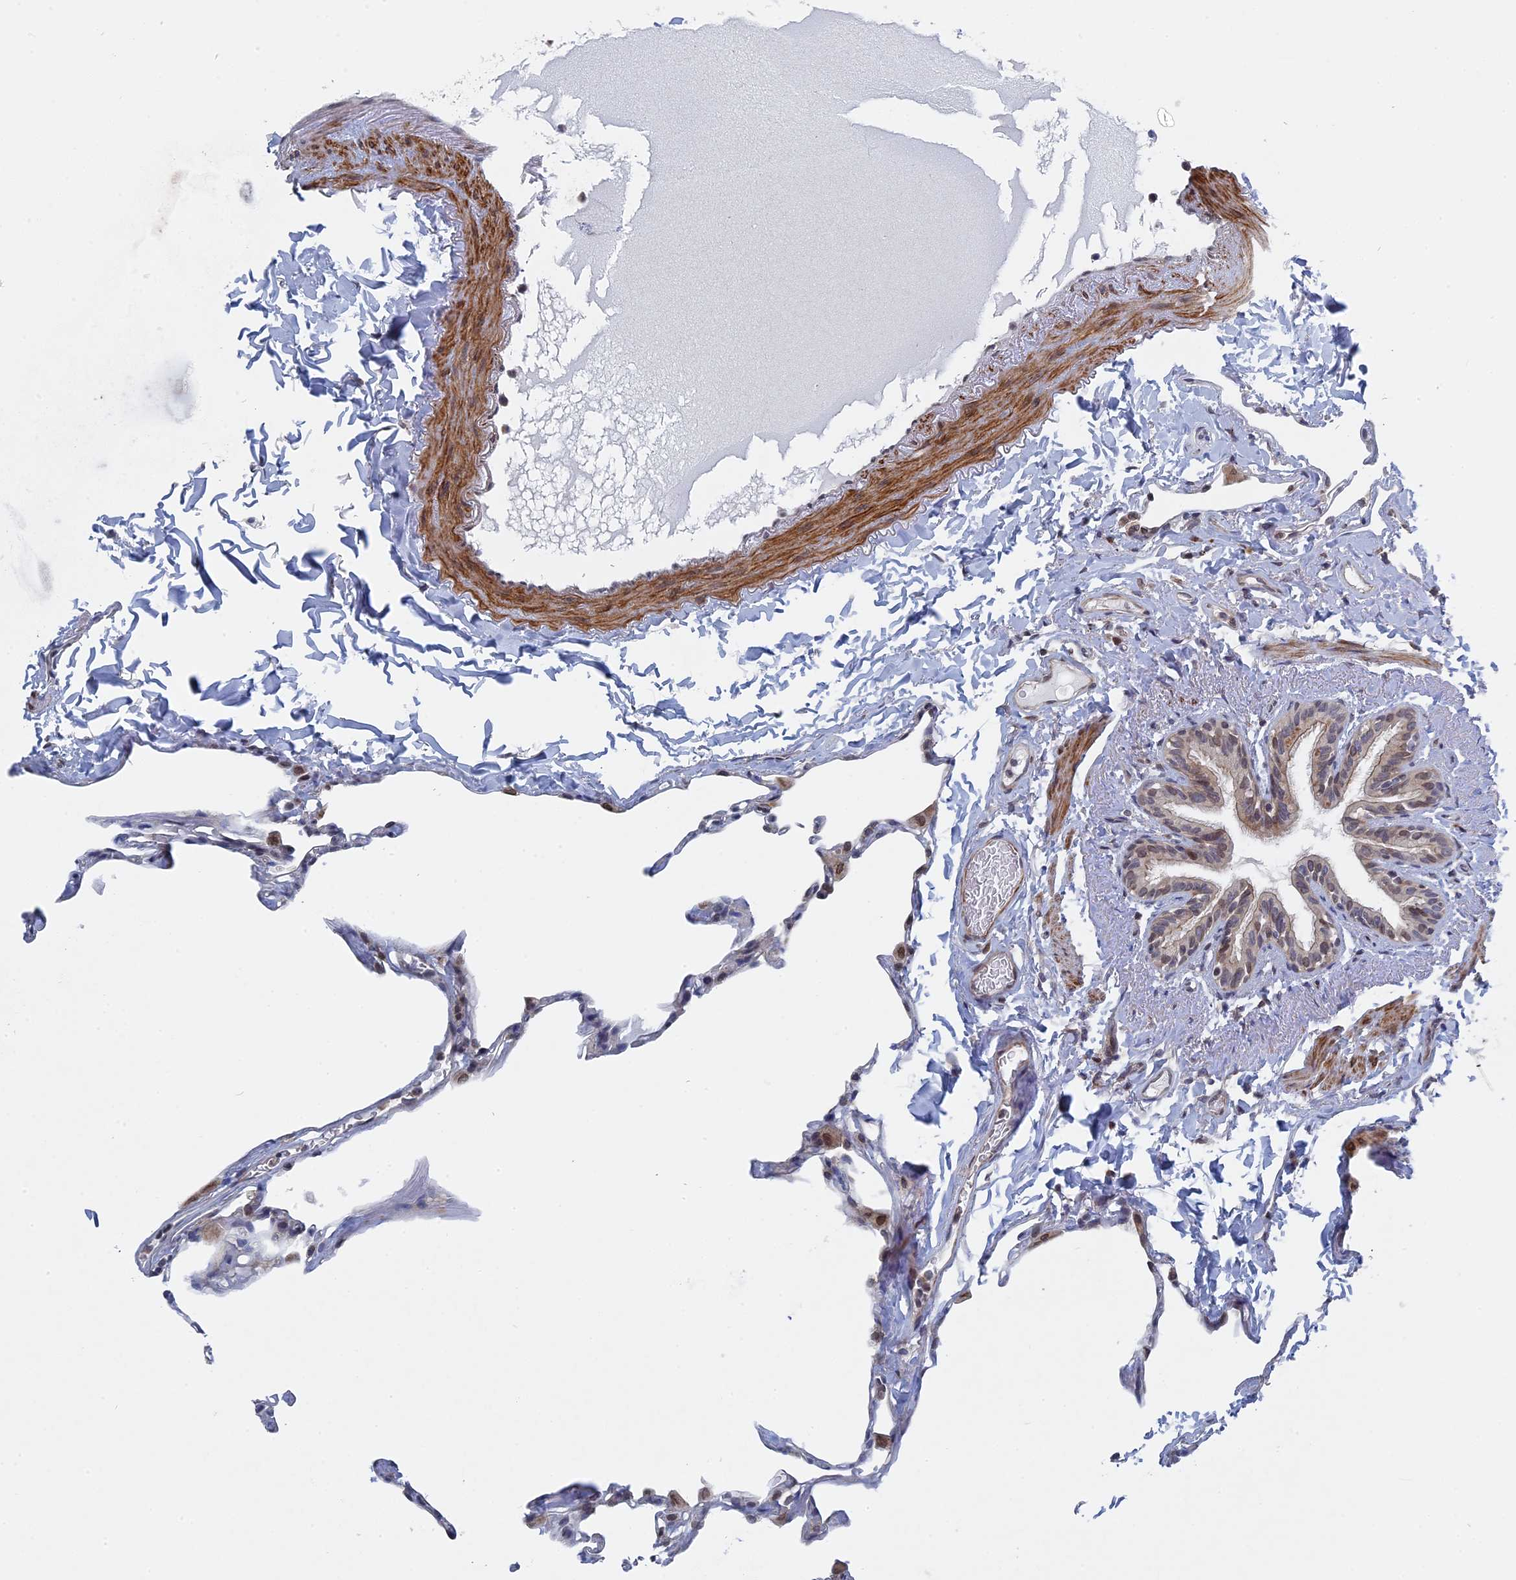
{"staining": {"intensity": "weak", "quantity": "<25%", "location": "nuclear"}, "tissue": "lung", "cell_type": "Alveolar cells", "image_type": "normal", "snomed": [{"axis": "morphology", "description": "Normal tissue, NOS"}, {"axis": "topography", "description": "Lung"}], "caption": "The image exhibits no staining of alveolar cells in benign lung. Nuclei are stained in blue.", "gene": "MTRF1", "patient": {"sex": "male", "age": 65}}